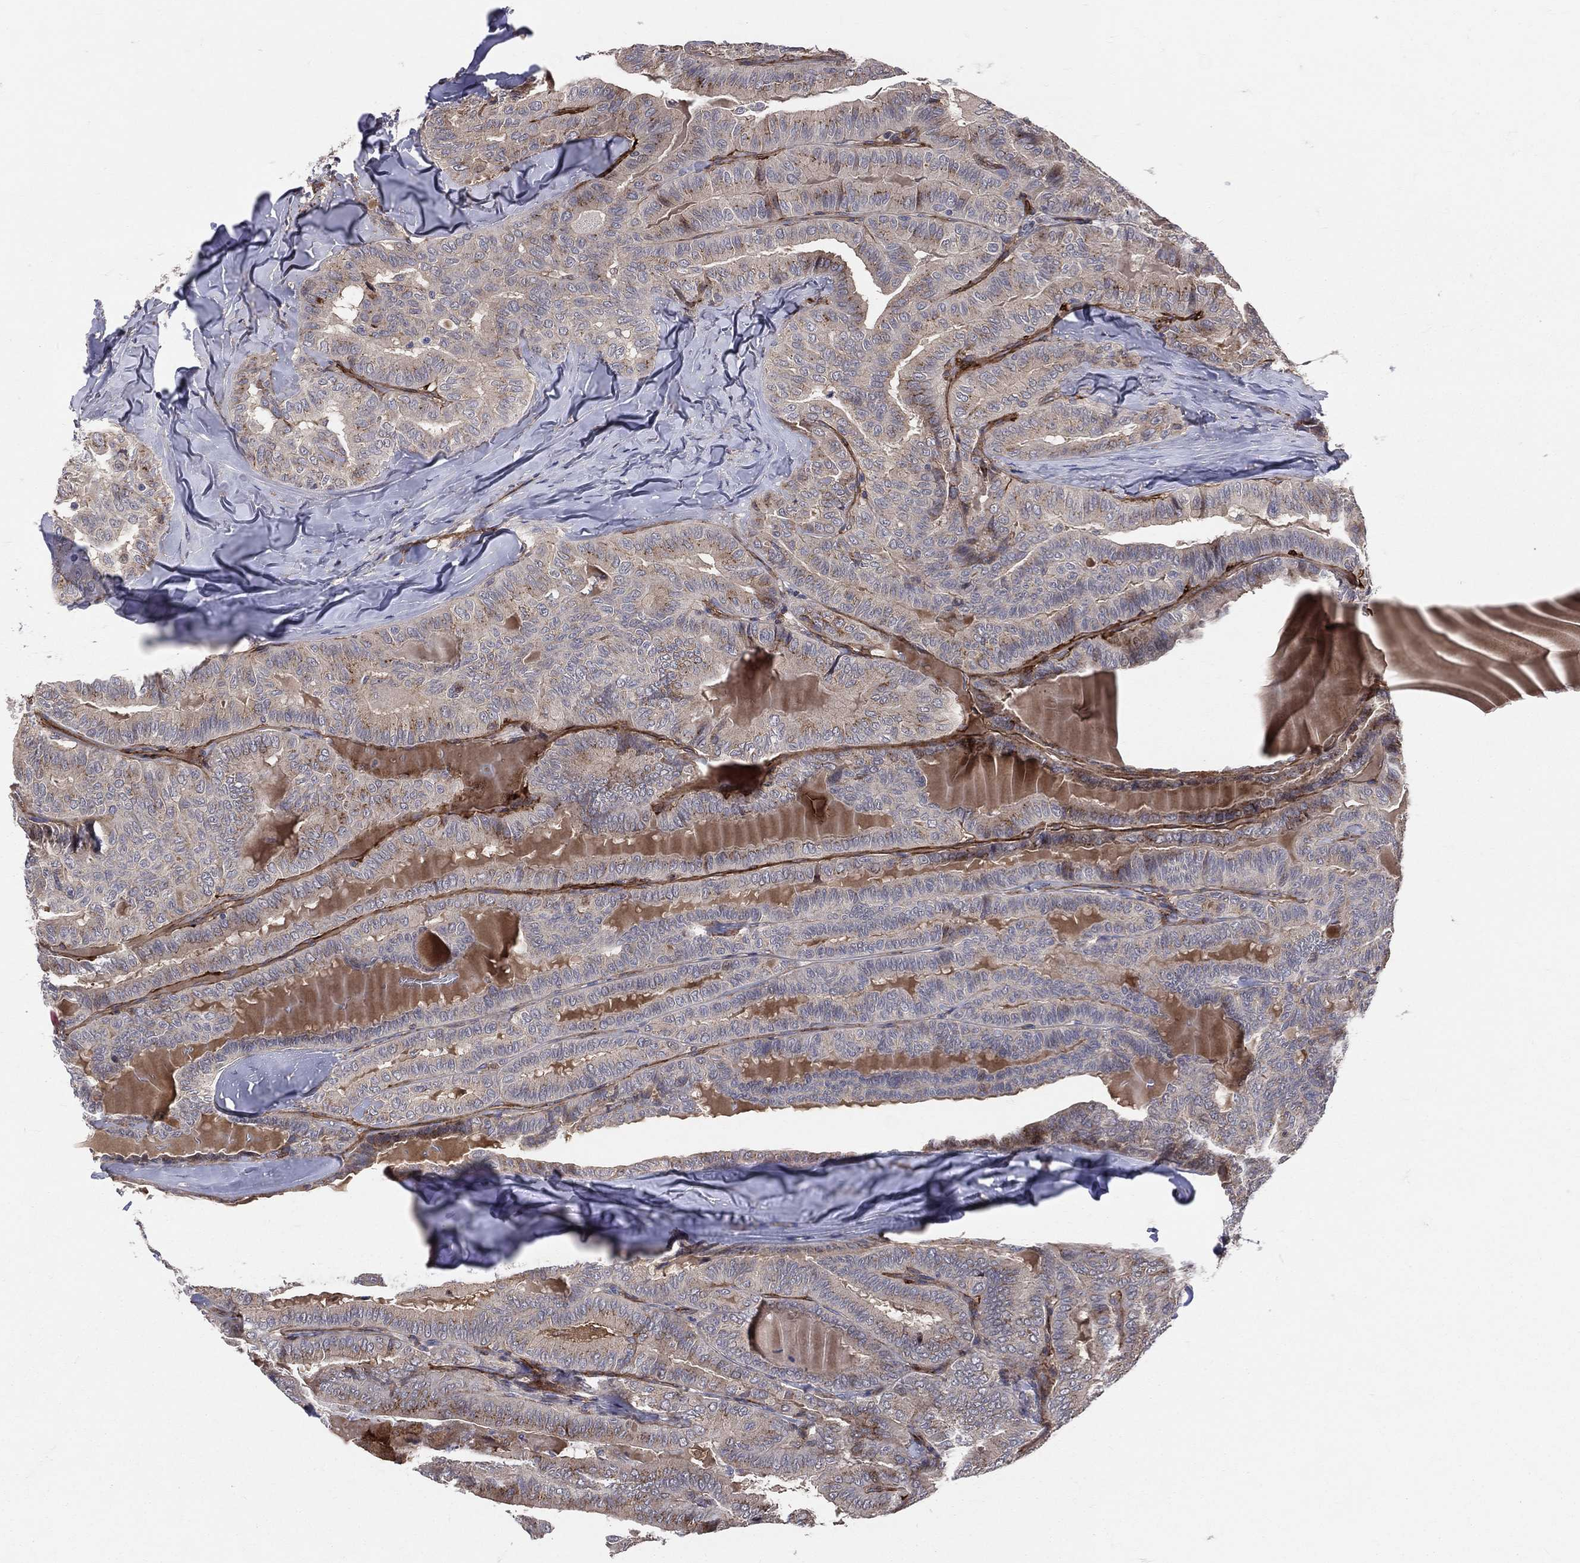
{"staining": {"intensity": "moderate", "quantity": "25%-75%", "location": "cytoplasmic/membranous"}, "tissue": "thyroid cancer", "cell_type": "Tumor cells", "image_type": "cancer", "snomed": [{"axis": "morphology", "description": "Papillary adenocarcinoma, NOS"}, {"axis": "topography", "description": "Thyroid gland"}], "caption": "A brown stain shows moderate cytoplasmic/membranous positivity of a protein in thyroid papillary adenocarcinoma tumor cells.", "gene": "ENTPD1", "patient": {"sex": "female", "age": 68}}